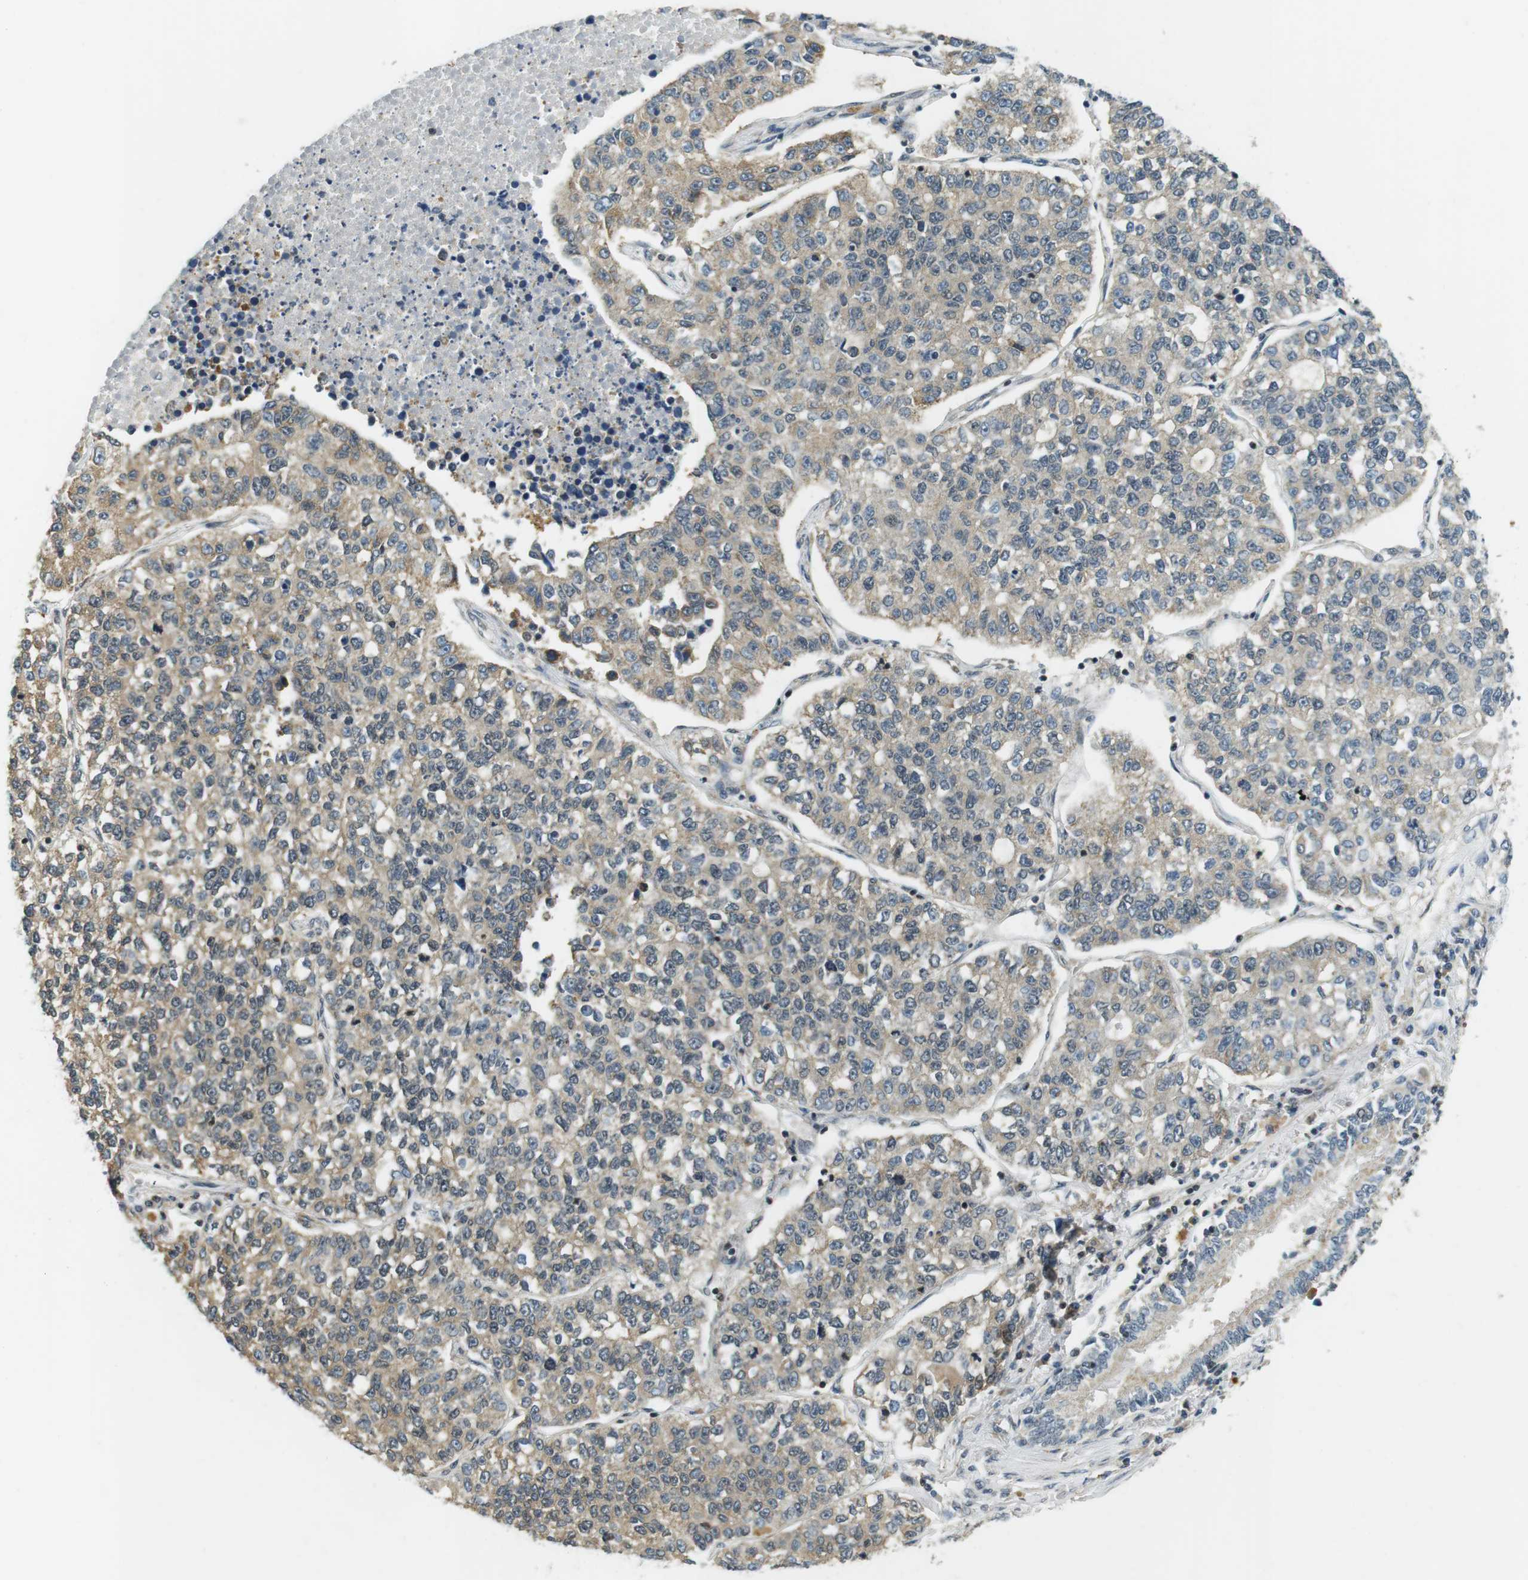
{"staining": {"intensity": "weak", "quantity": "25%-75%", "location": "cytoplasmic/membranous"}, "tissue": "lung cancer", "cell_type": "Tumor cells", "image_type": "cancer", "snomed": [{"axis": "morphology", "description": "Adenocarcinoma, NOS"}, {"axis": "topography", "description": "Lung"}], "caption": "Immunohistochemical staining of lung cancer (adenocarcinoma) exhibits low levels of weak cytoplasmic/membranous staining in about 25%-75% of tumor cells.", "gene": "BRD4", "patient": {"sex": "male", "age": 49}}